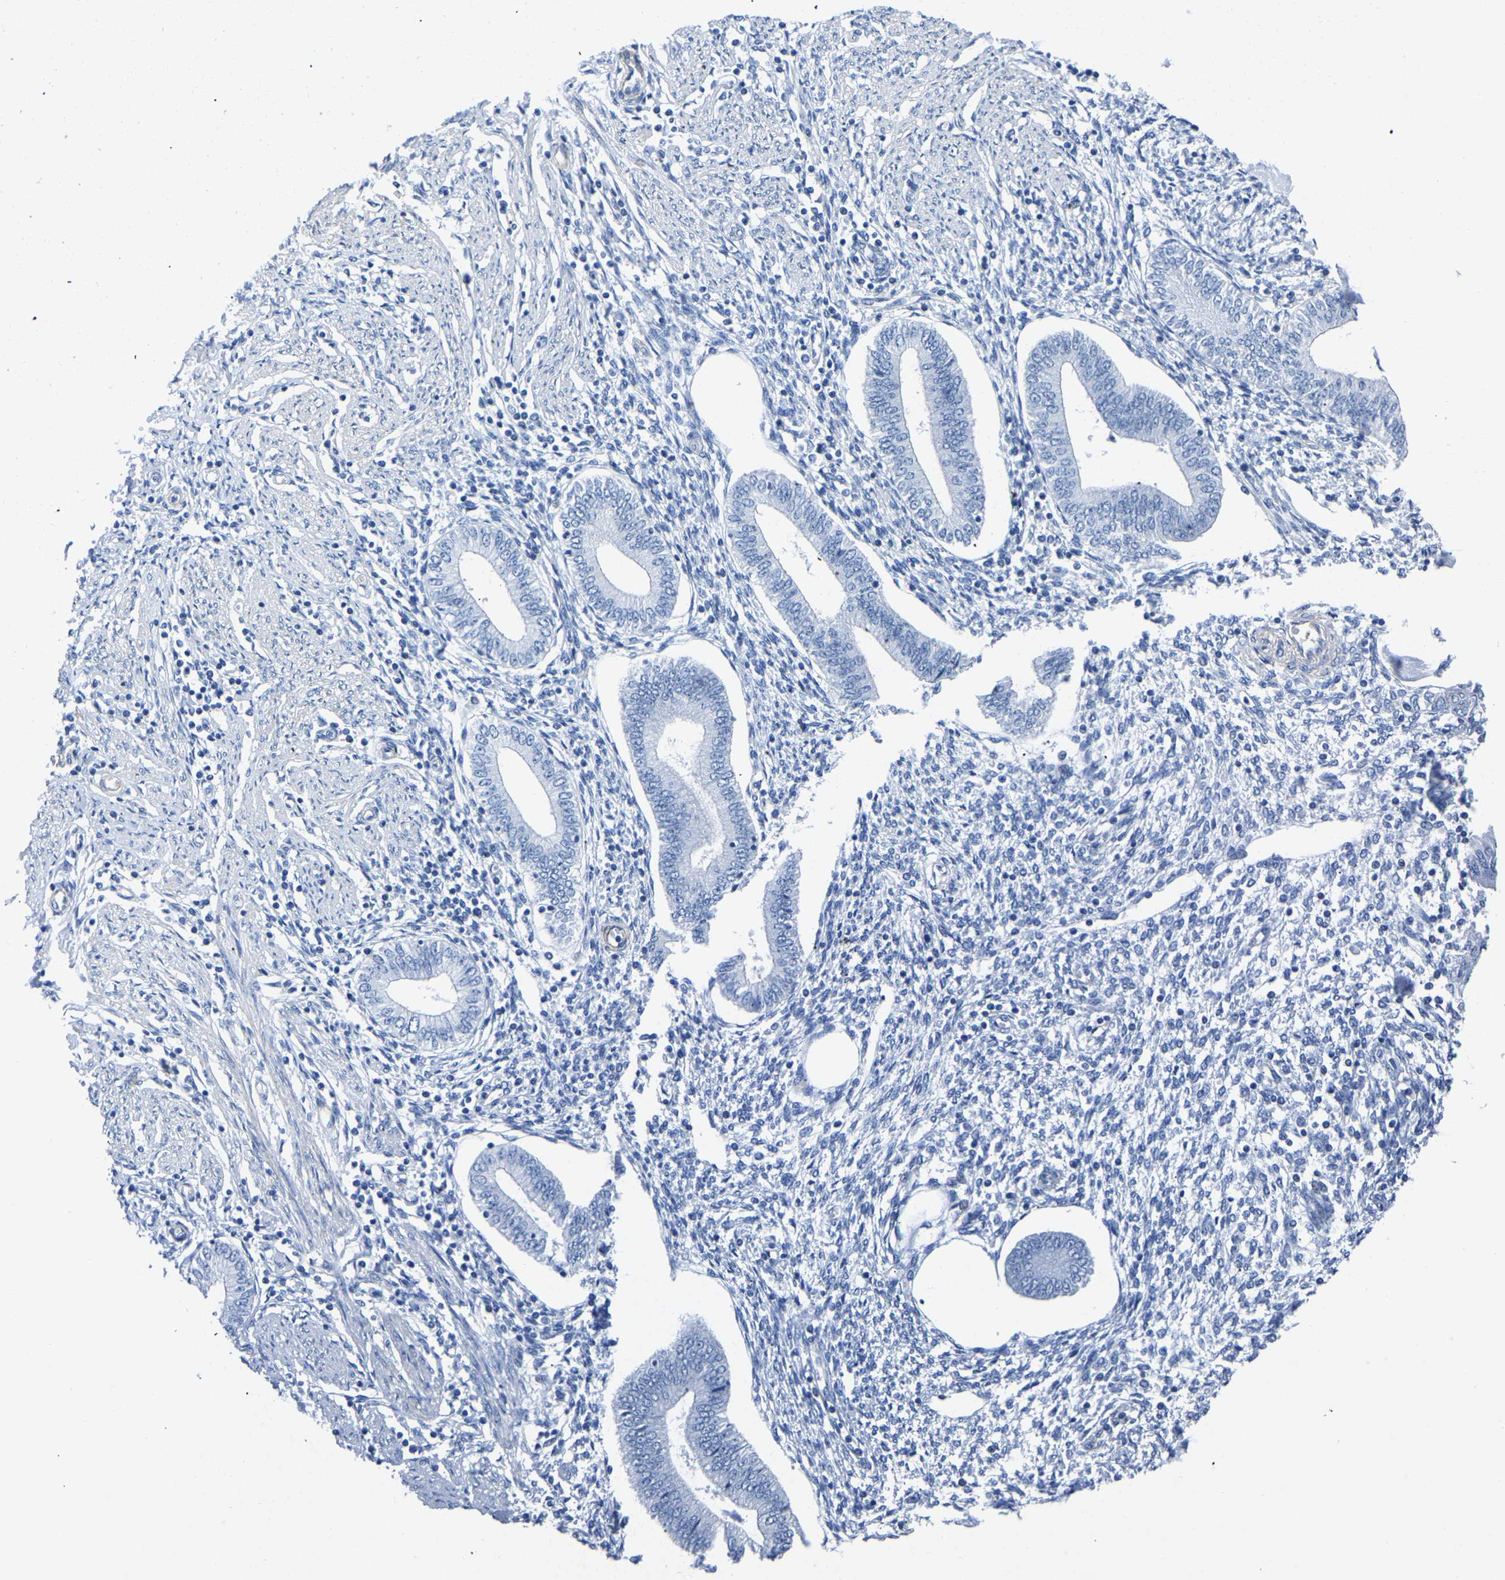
{"staining": {"intensity": "negative", "quantity": "none", "location": "none"}, "tissue": "endometrium", "cell_type": "Cells in endometrial stroma", "image_type": "normal", "snomed": [{"axis": "morphology", "description": "Normal tissue, NOS"}, {"axis": "topography", "description": "Endometrium"}], "caption": "This is an immunohistochemistry photomicrograph of normal endometrium. There is no staining in cells in endometrial stroma.", "gene": "UPK3A", "patient": {"sex": "female", "age": 50}}